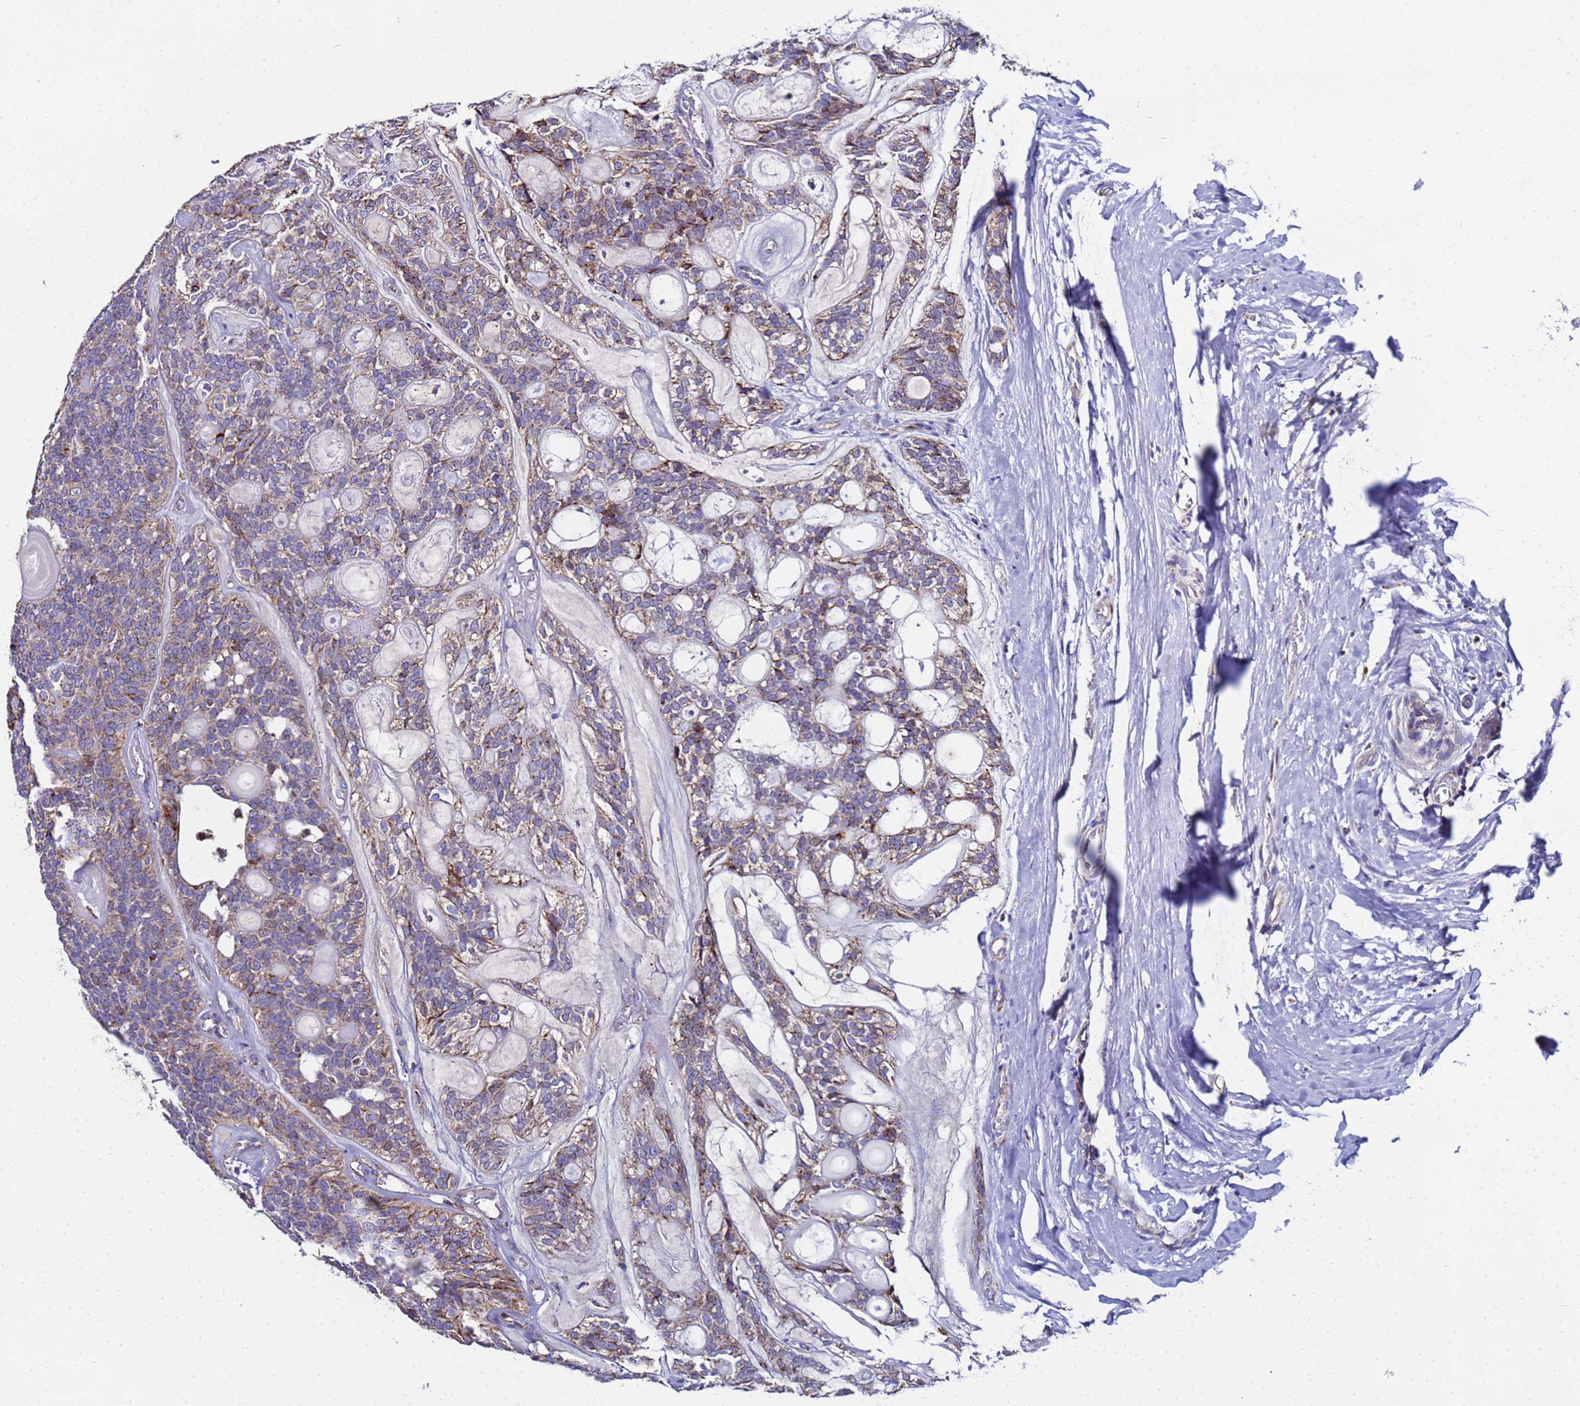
{"staining": {"intensity": "weak", "quantity": ">75%", "location": "cytoplasmic/membranous"}, "tissue": "head and neck cancer", "cell_type": "Tumor cells", "image_type": "cancer", "snomed": [{"axis": "morphology", "description": "Adenocarcinoma, NOS"}, {"axis": "topography", "description": "Head-Neck"}], "caption": "Protein expression analysis of head and neck cancer shows weak cytoplasmic/membranous staining in approximately >75% of tumor cells.", "gene": "MRPS12", "patient": {"sex": "male", "age": 66}}